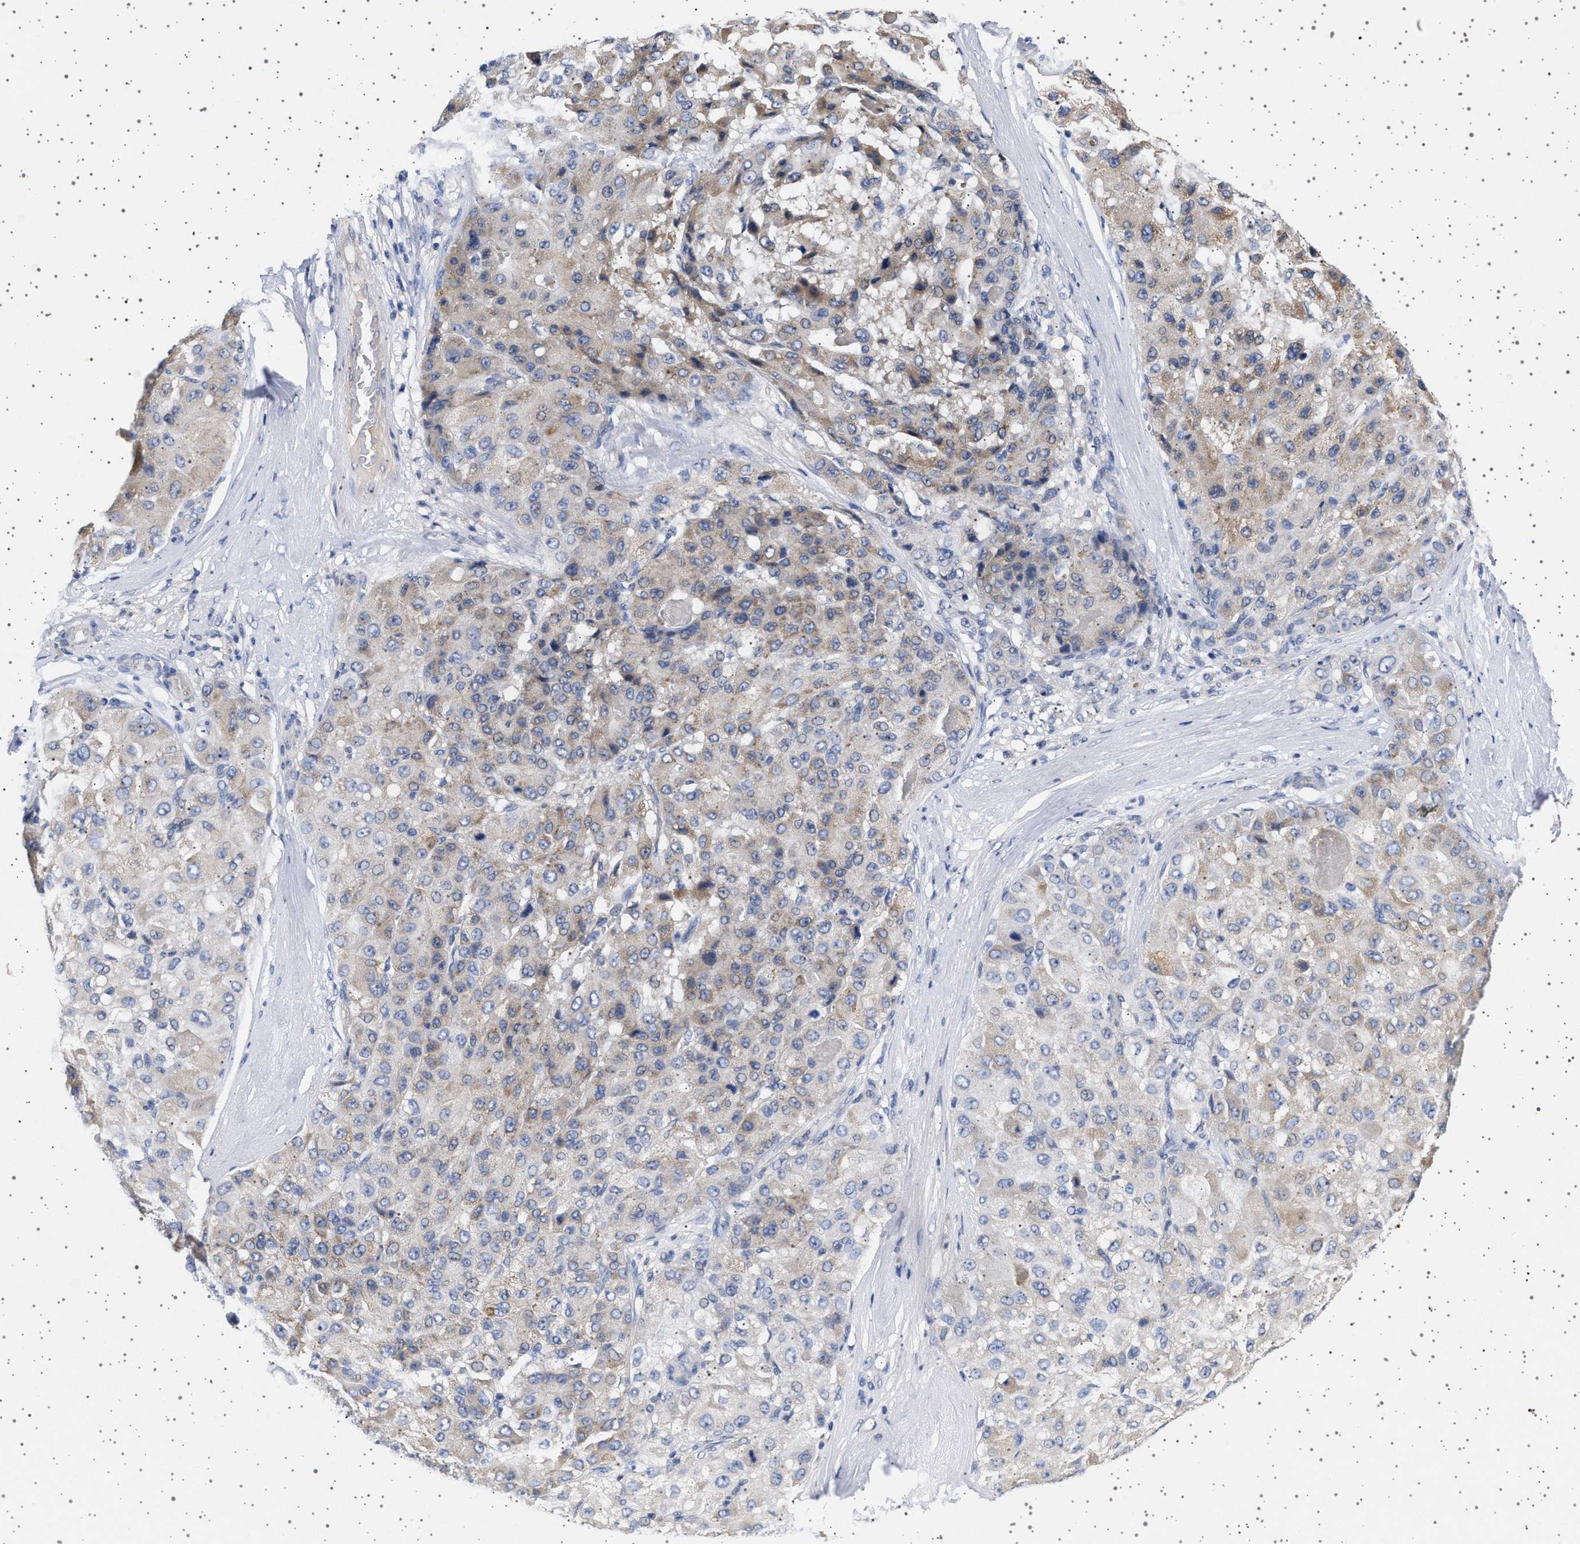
{"staining": {"intensity": "weak", "quantity": "<25%", "location": "cytoplasmic/membranous"}, "tissue": "liver cancer", "cell_type": "Tumor cells", "image_type": "cancer", "snomed": [{"axis": "morphology", "description": "Carcinoma, Hepatocellular, NOS"}, {"axis": "topography", "description": "Liver"}], "caption": "The immunohistochemistry histopathology image has no significant staining in tumor cells of liver hepatocellular carcinoma tissue. Brightfield microscopy of immunohistochemistry stained with DAB (brown) and hematoxylin (blue), captured at high magnification.", "gene": "TRMT10B", "patient": {"sex": "male", "age": 80}}